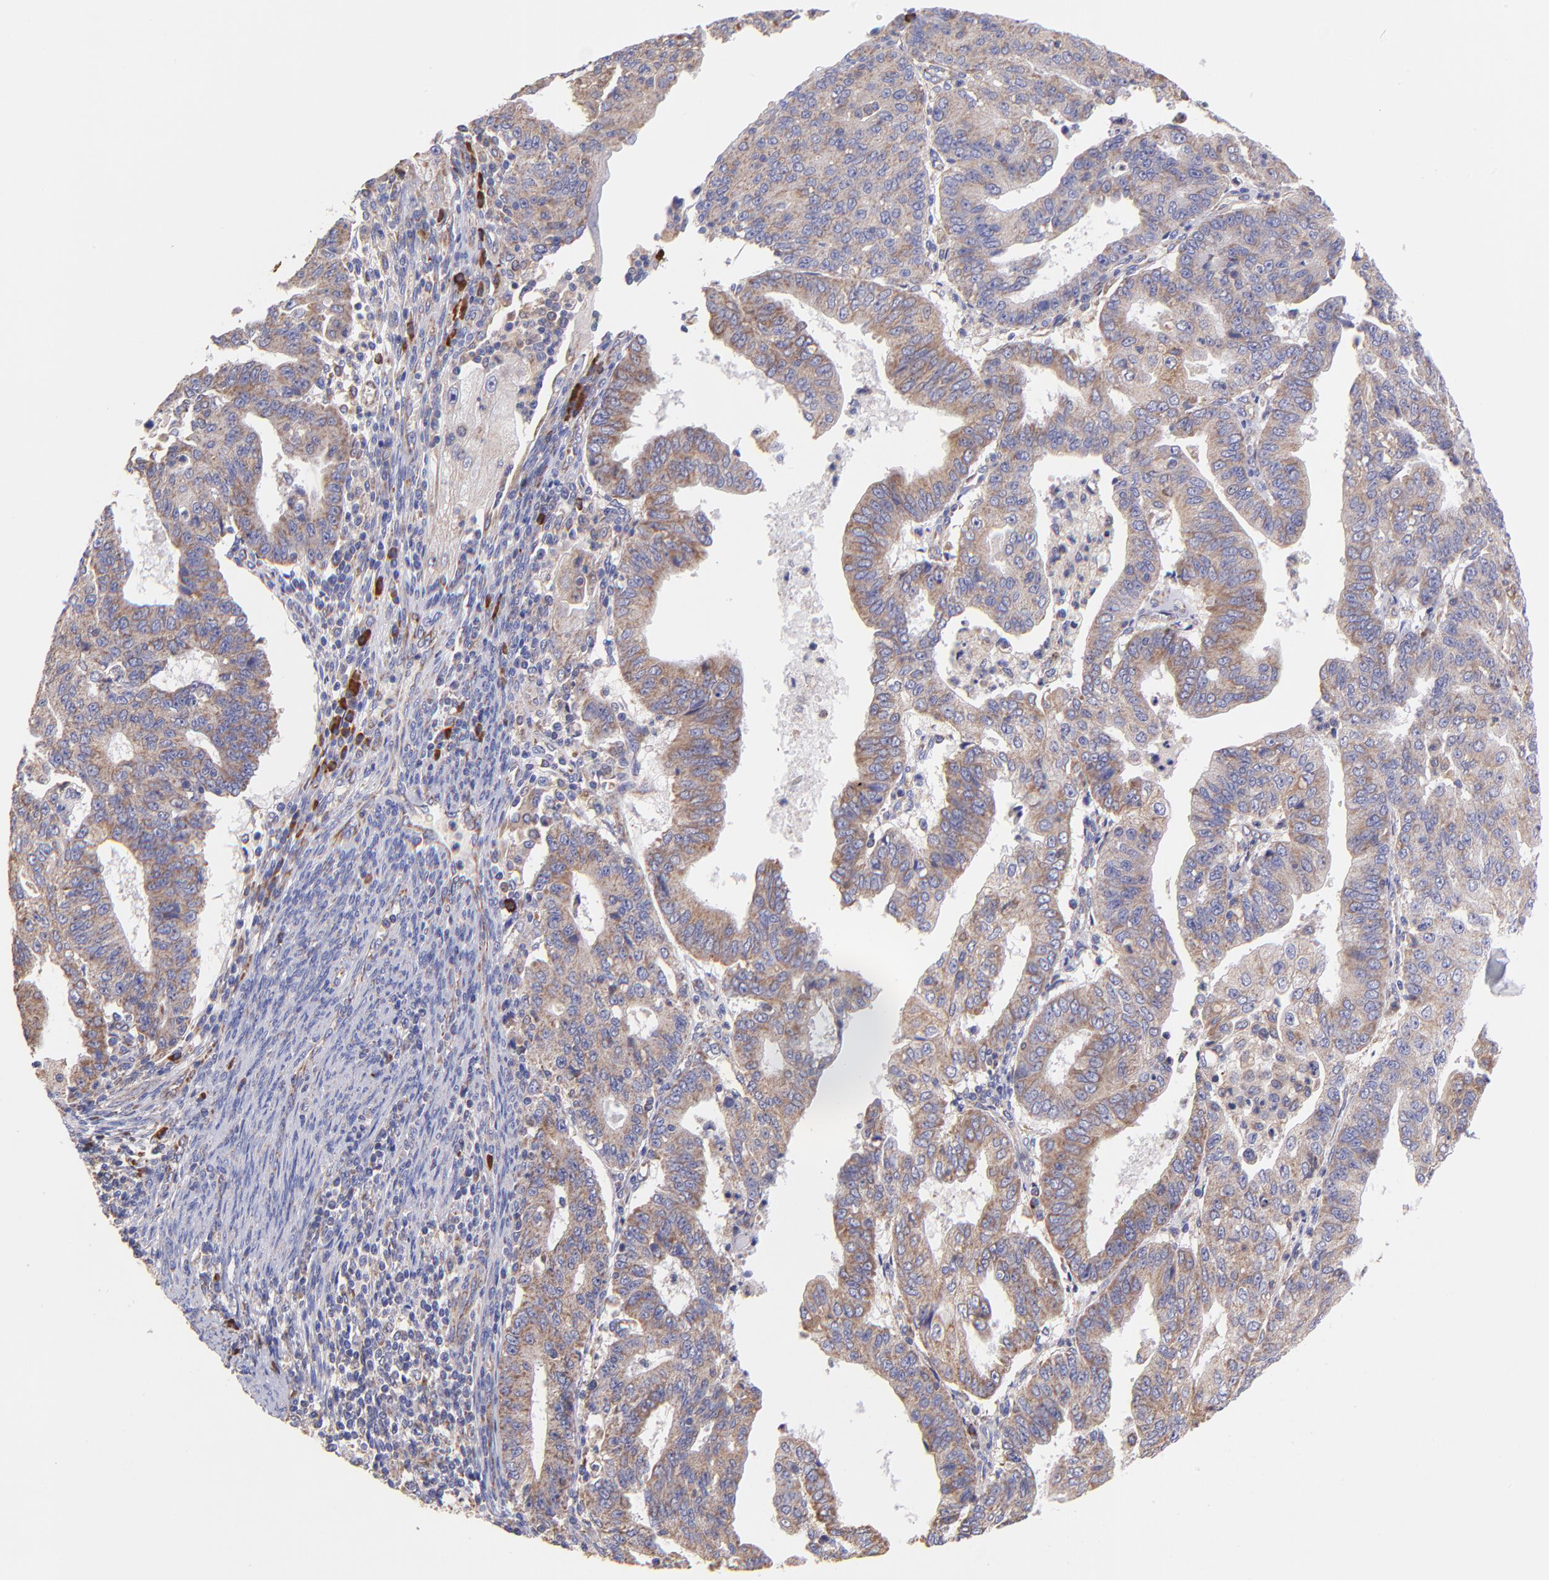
{"staining": {"intensity": "weak", "quantity": ">75%", "location": "cytoplasmic/membranous"}, "tissue": "endometrial cancer", "cell_type": "Tumor cells", "image_type": "cancer", "snomed": [{"axis": "morphology", "description": "Adenocarcinoma, NOS"}, {"axis": "topography", "description": "Endometrium"}], "caption": "Endometrial adenocarcinoma tissue demonstrates weak cytoplasmic/membranous positivity in about >75% of tumor cells", "gene": "PREX1", "patient": {"sex": "female", "age": 56}}